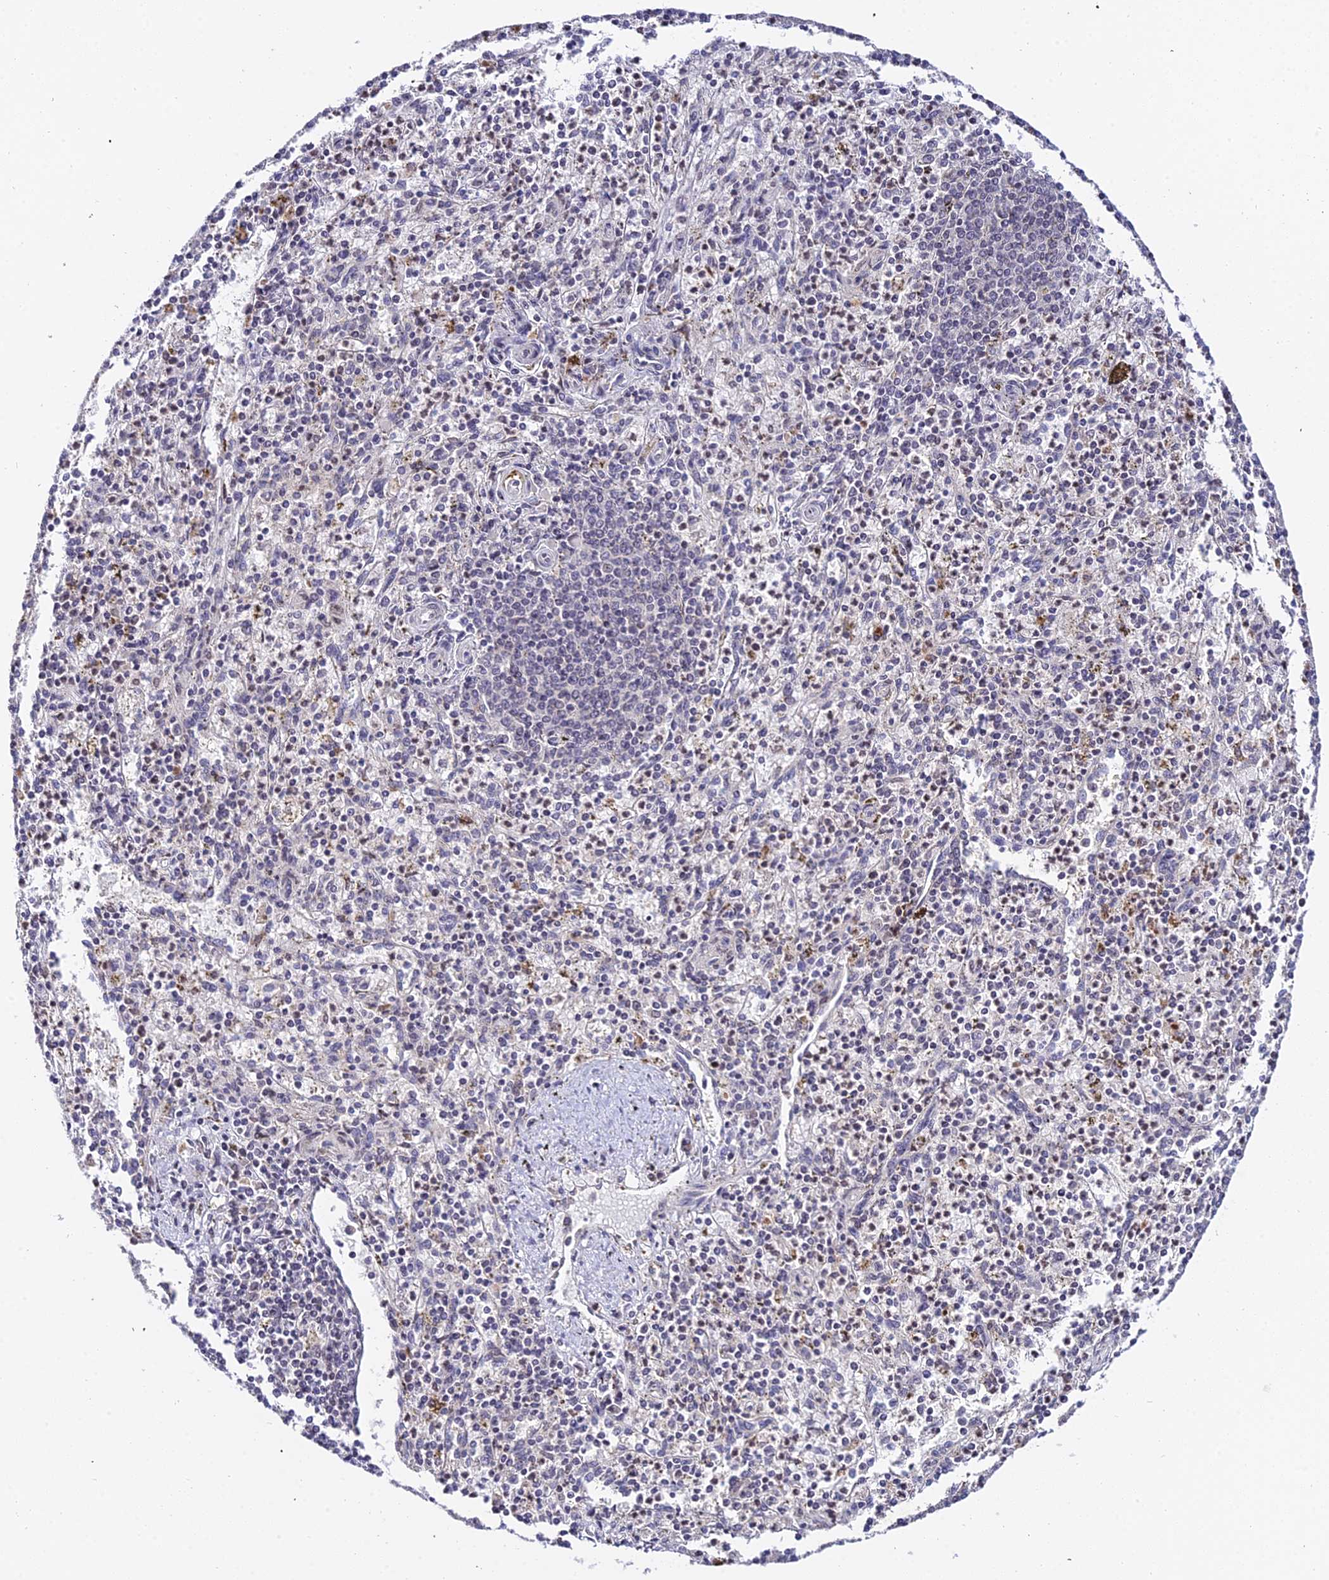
{"staining": {"intensity": "negative", "quantity": "none", "location": "none"}, "tissue": "spleen", "cell_type": "Cells in red pulp", "image_type": "normal", "snomed": [{"axis": "morphology", "description": "Normal tissue, NOS"}, {"axis": "topography", "description": "Spleen"}], "caption": "IHC photomicrograph of unremarkable spleen stained for a protein (brown), which exhibits no staining in cells in red pulp. (IHC, brightfield microscopy, high magnification).", "gene": "TEKT1", "patient": {"sex": "male", "age": 72}}